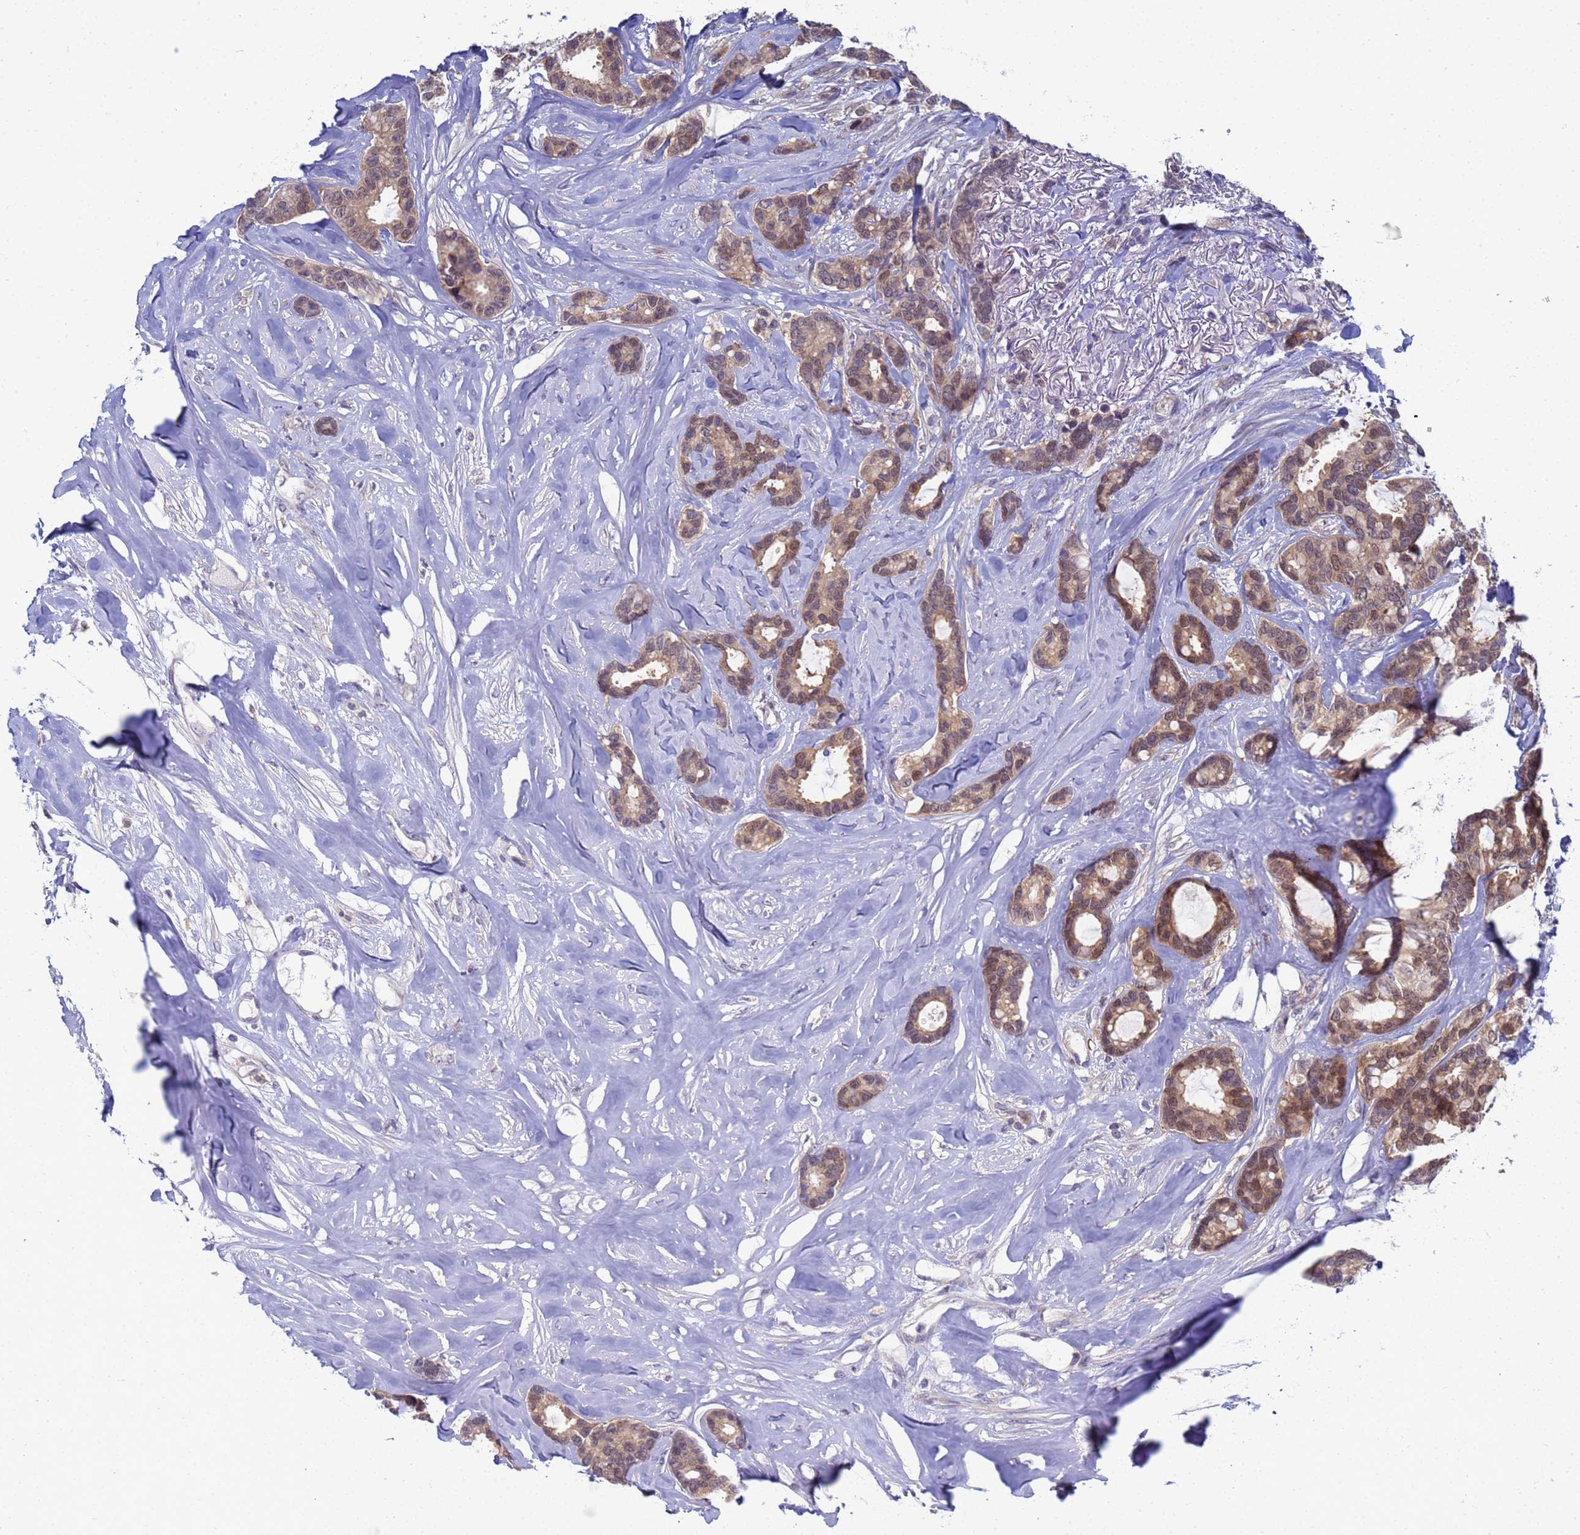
{"staining": {"intensity": "moderate", "quantity": ">75%", "location": "cytoplasmic/membranous,nuclear"}, "tissue": "breast cancer", "cell_type": "Tumor cells", "image_type": "cancer", "snomed": [{"axis": "morphology", "description": "Duct carcinoma"}, {"axis": "topography", "description": "Breast"}], "caption": "Immunohistochemical staining of human invasive ductal carcinoma (breast) reveals moderate cytoplasmic/membranous and nuclear protein expression in about >75% of tumor cells. Nuclei are stained in blue.", "gene": "ENOSF1", "patient": {"sex": "female", "age": 87}}